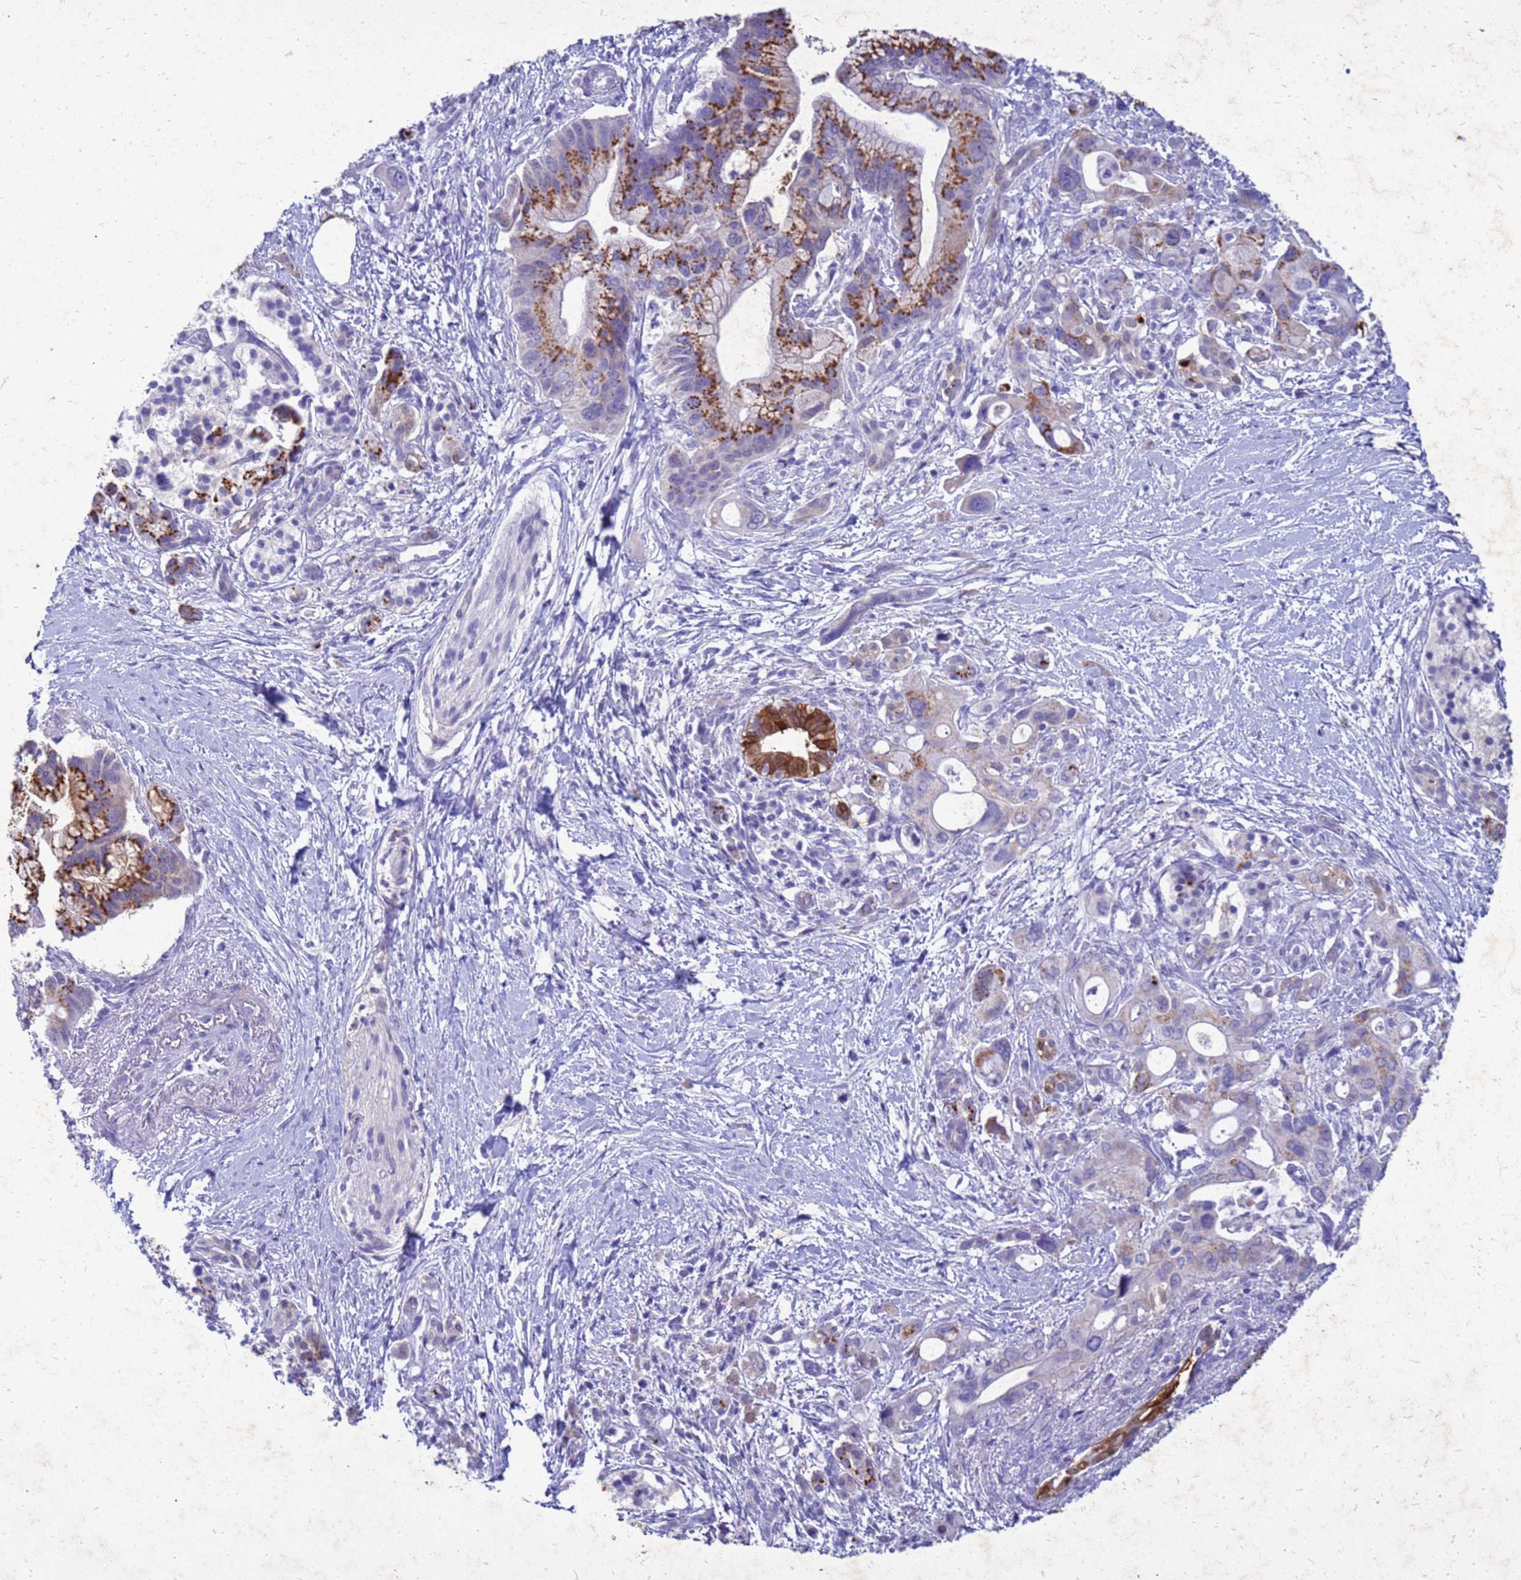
{"staining": {"intensity": "moderate", "quantity": "25%-75%", "location": "cytoplasmic/membranous"}, "tissue": "pancreatic cancer", "cell_type": "Tumor cells", "image_type": "cancer", "snomed": [{"axis": "morphology", "description": "Adenocarcinoma, NOS"}, {"axis": "topography", "description": "Pancreas"}], "caption": "Pancreatic cancer (adenocarcinoma) was stained to show a protein in brown. There is medium levels of moderate cytoplasmic/membranous expression in approximately 25%-75% of tumor cells.", "gene": "AKR1C1", "patient": {"sex": "male", "age": 68}}